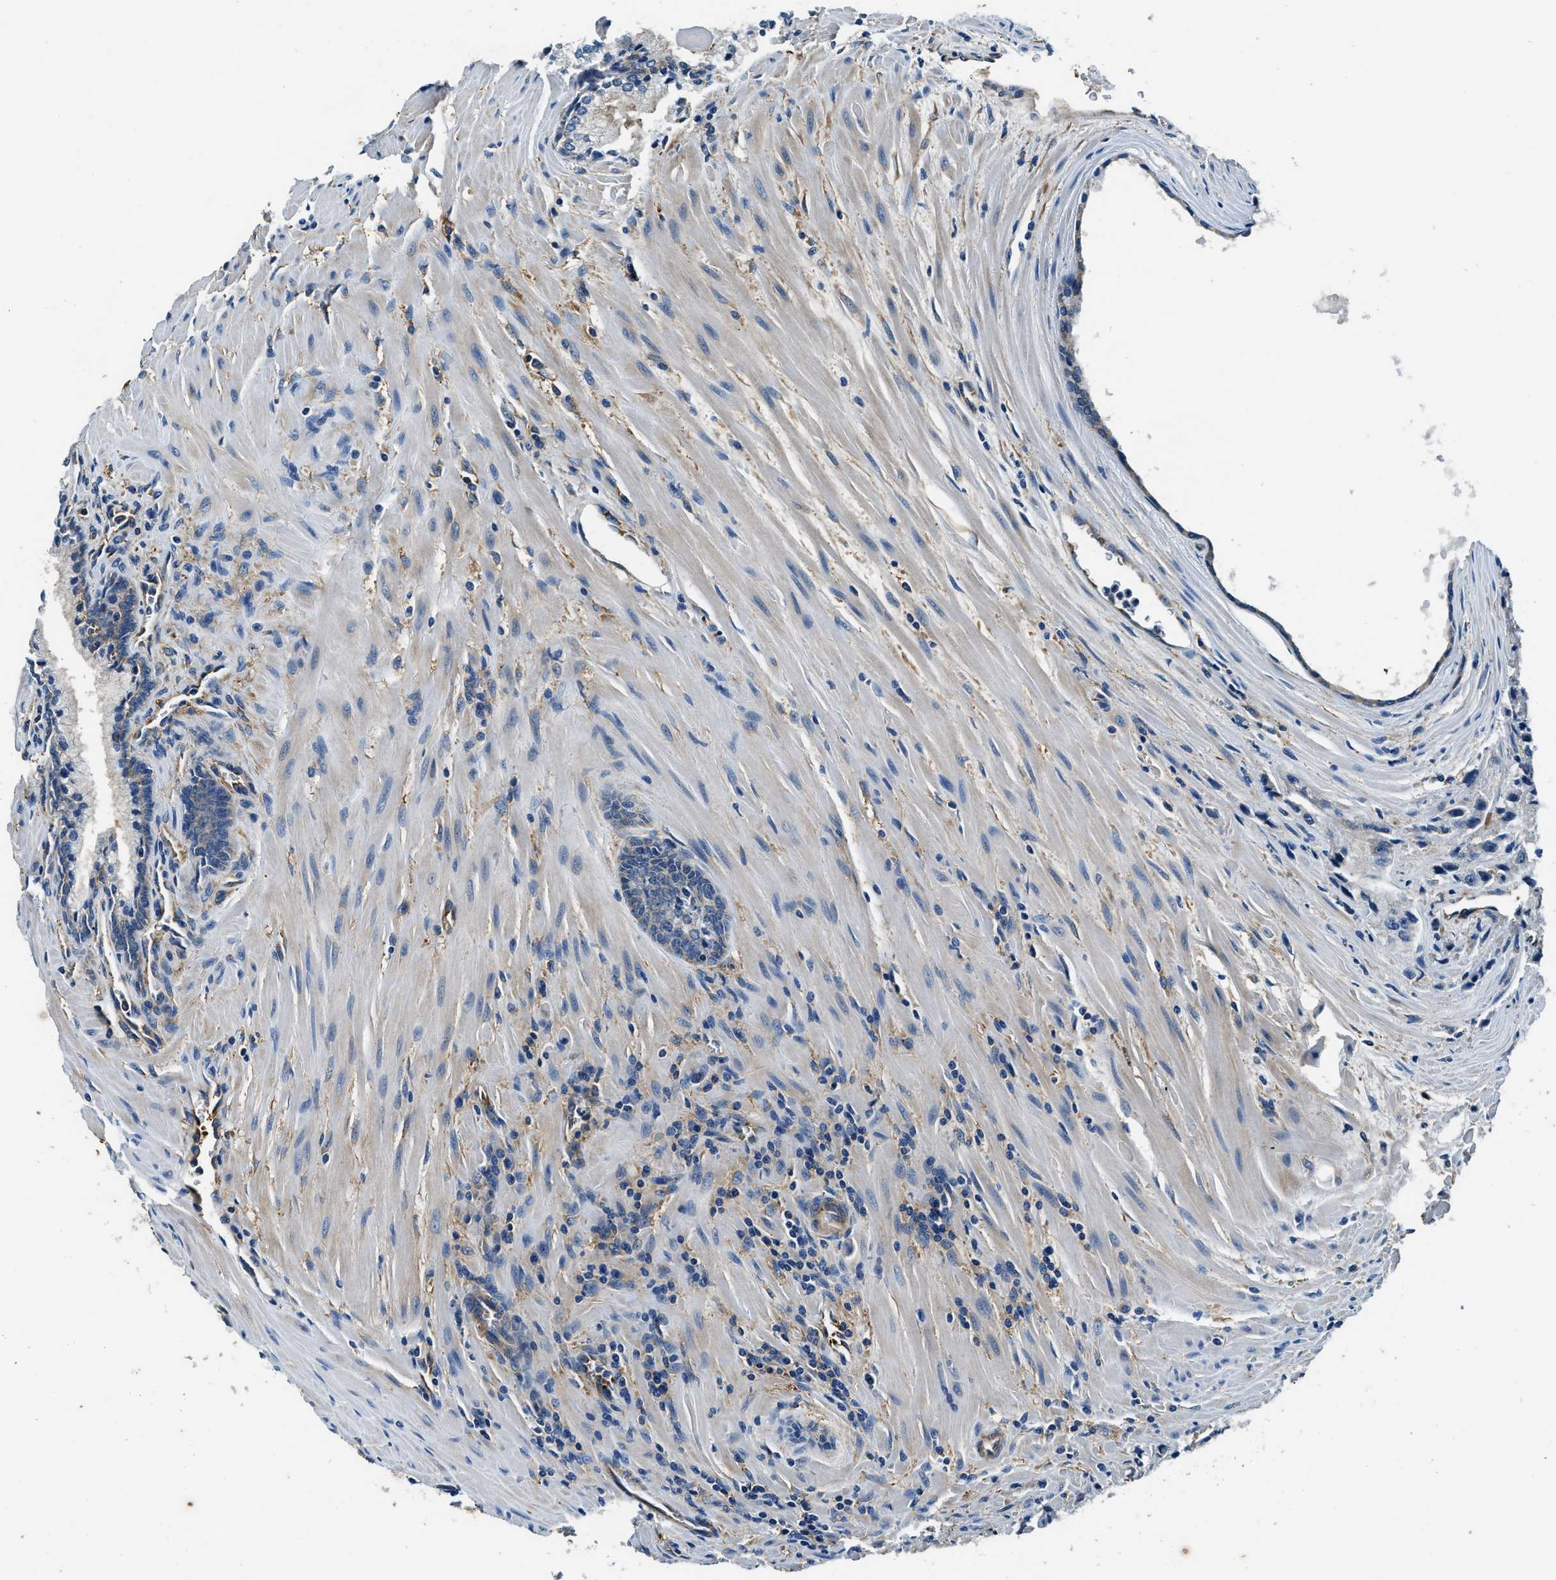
{"staining": {"intensity": "negative", "quantity": "none", "location": "none"}, "tissue": "prostate cancer", "cell_type": "Tumor cells", "image_type": "cancer", "snomed": [{"axis": "morphology", "description": "Adenocarcinoma, High grade"}, {"axis": "topography", "description": "Prostate"}], "caption": "A high-resolution image shows immunohistochemistry staining of high-grade adenocarcinoma (prostate), which exhibits no significant positivity in tumor cells.", "gene": "EEA1", "patient": {"sex": "male", "age": 58}}